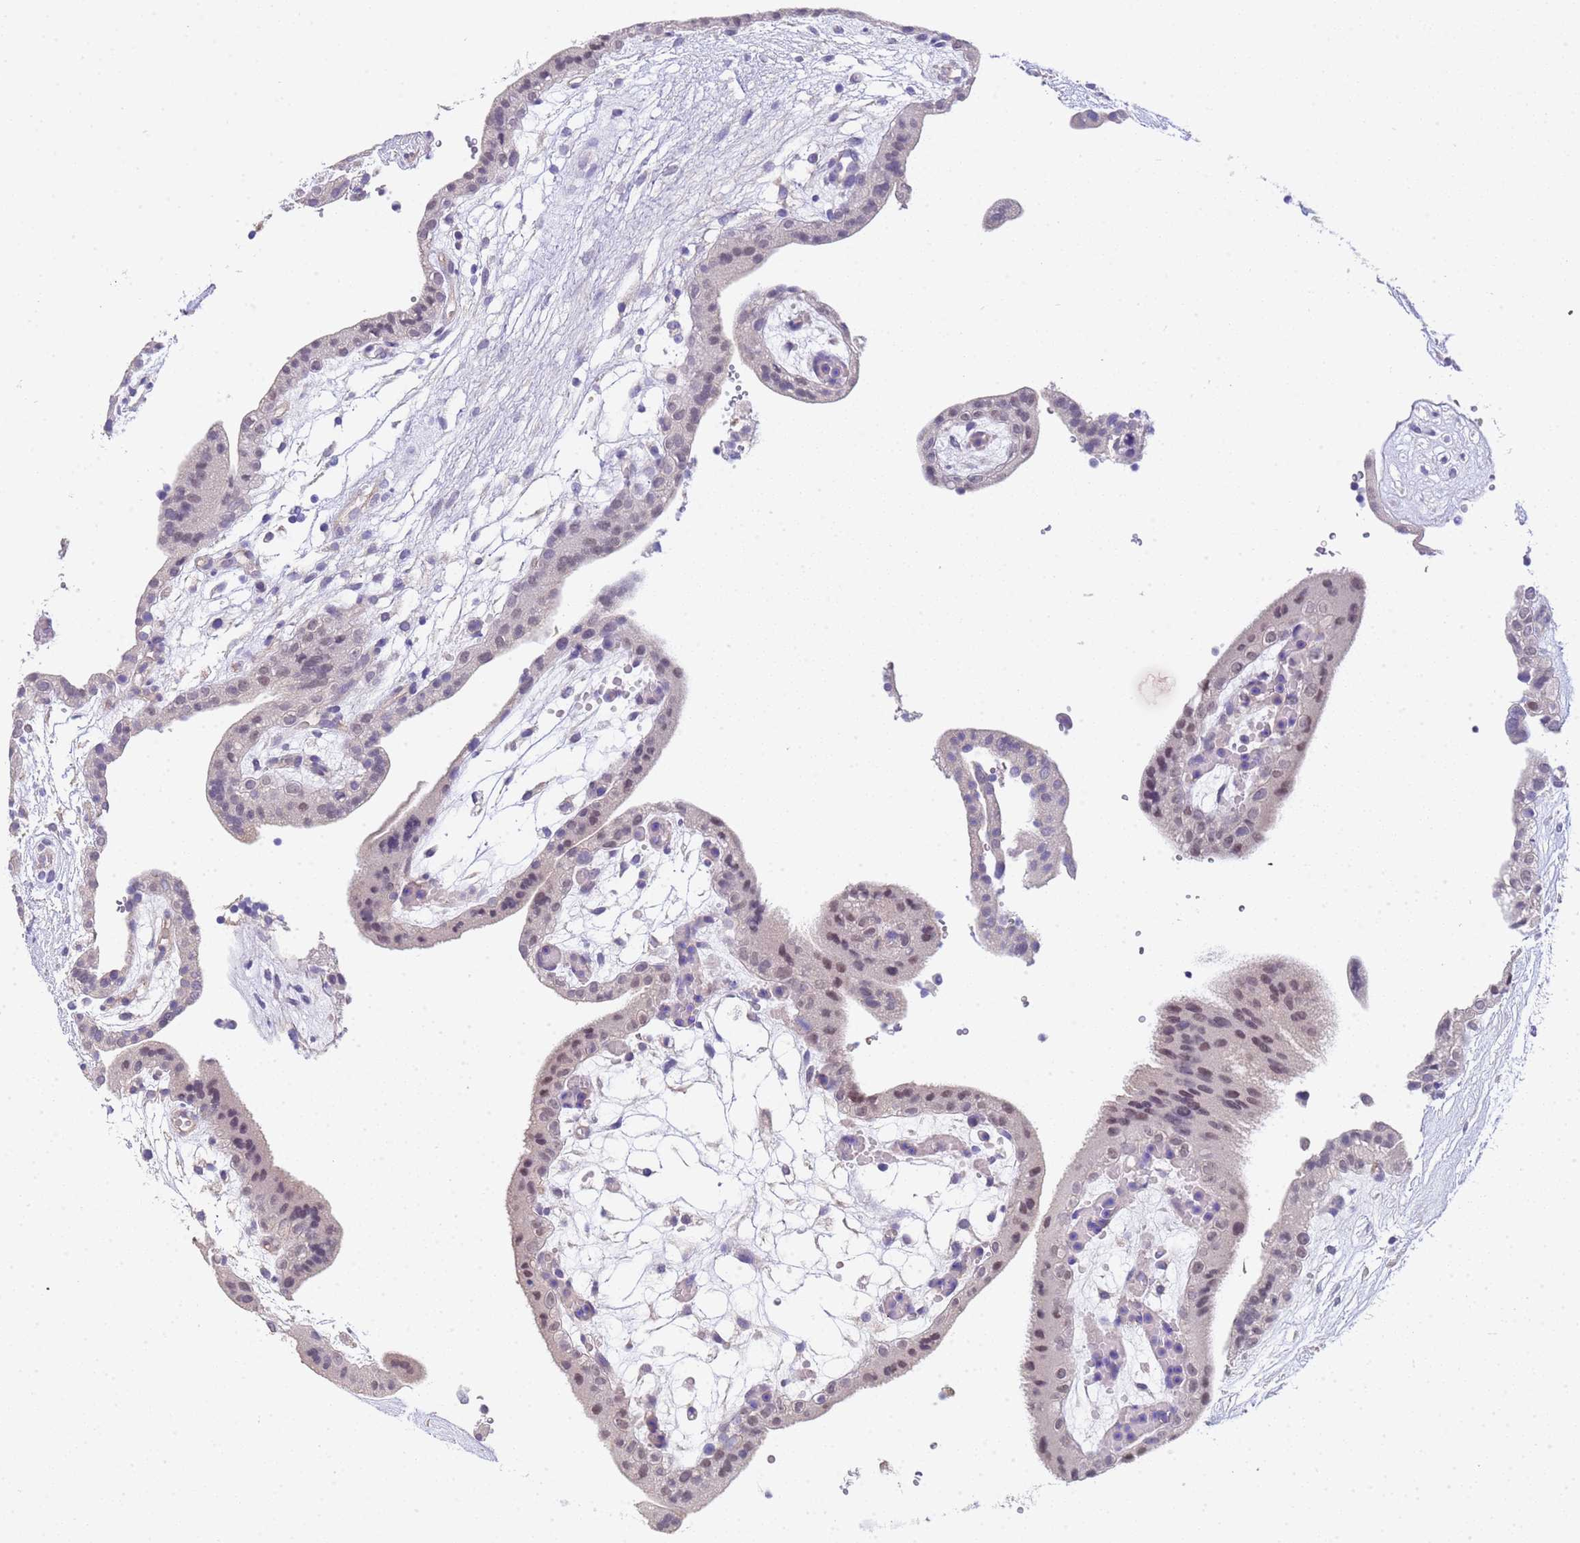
{"staining": {"intensity": "weak", "quantity": "25%-75%", "location": "nuclear"}, "tissue": "placenta", "cell_type": "Decidual cells", "image_type": "normal", "snomed": [{"axis": "morphology", "description": "Normal tissue, NOS"}, {"axis": "topography", "description": "Placenta"}], "caption": "Immunohistochemistry (IHC) (DAB (3,3'-diaminobenzidine)) staining of normal human placenta displays weak nuclear protein staining in about 25%-75% of decidual cells.", "gene": "TRMT10A", "patient": {"sex": "female", "age": 18}}